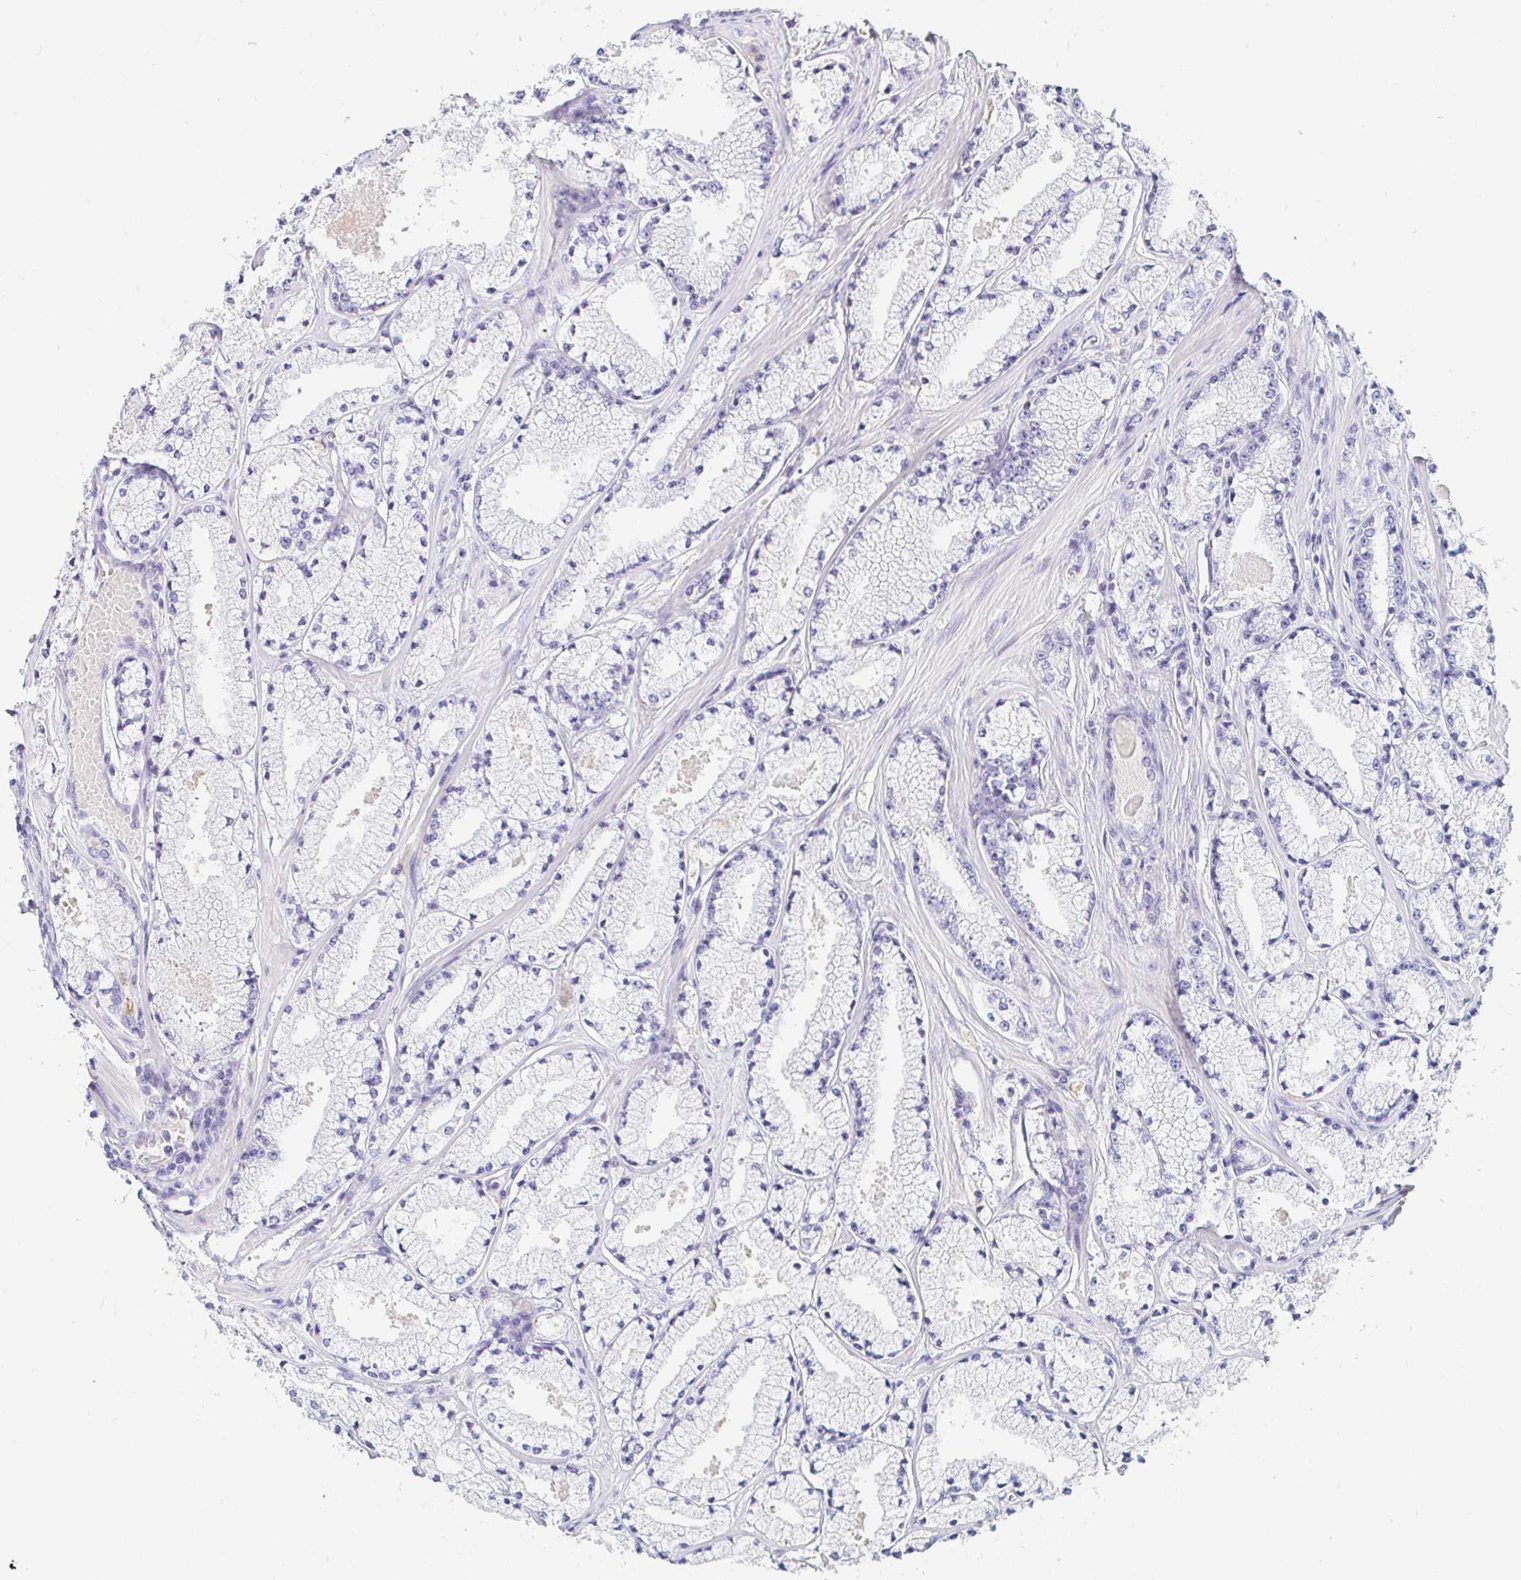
{"staining": {"intensity": "negative", "quantity": "none", "location": "none"}, "tissue": "prostate cancer", "cell_type": "Tumor cells", "image_type": "cancer", "snomed": [{"axis": "morphology", "description": "Adenocarcinoma, High grade"}, {"axis": "topography", "description": "Prostate"}], "caption": "Immunohistochemistry (IHC) histopathology image of adenocarcinoma (high-grade) (prostate) stained for a protein (brown), which reveals no expression in tumor cells.", "gene": "TEX44", "patient": {"sex": "male", "age": 63}}